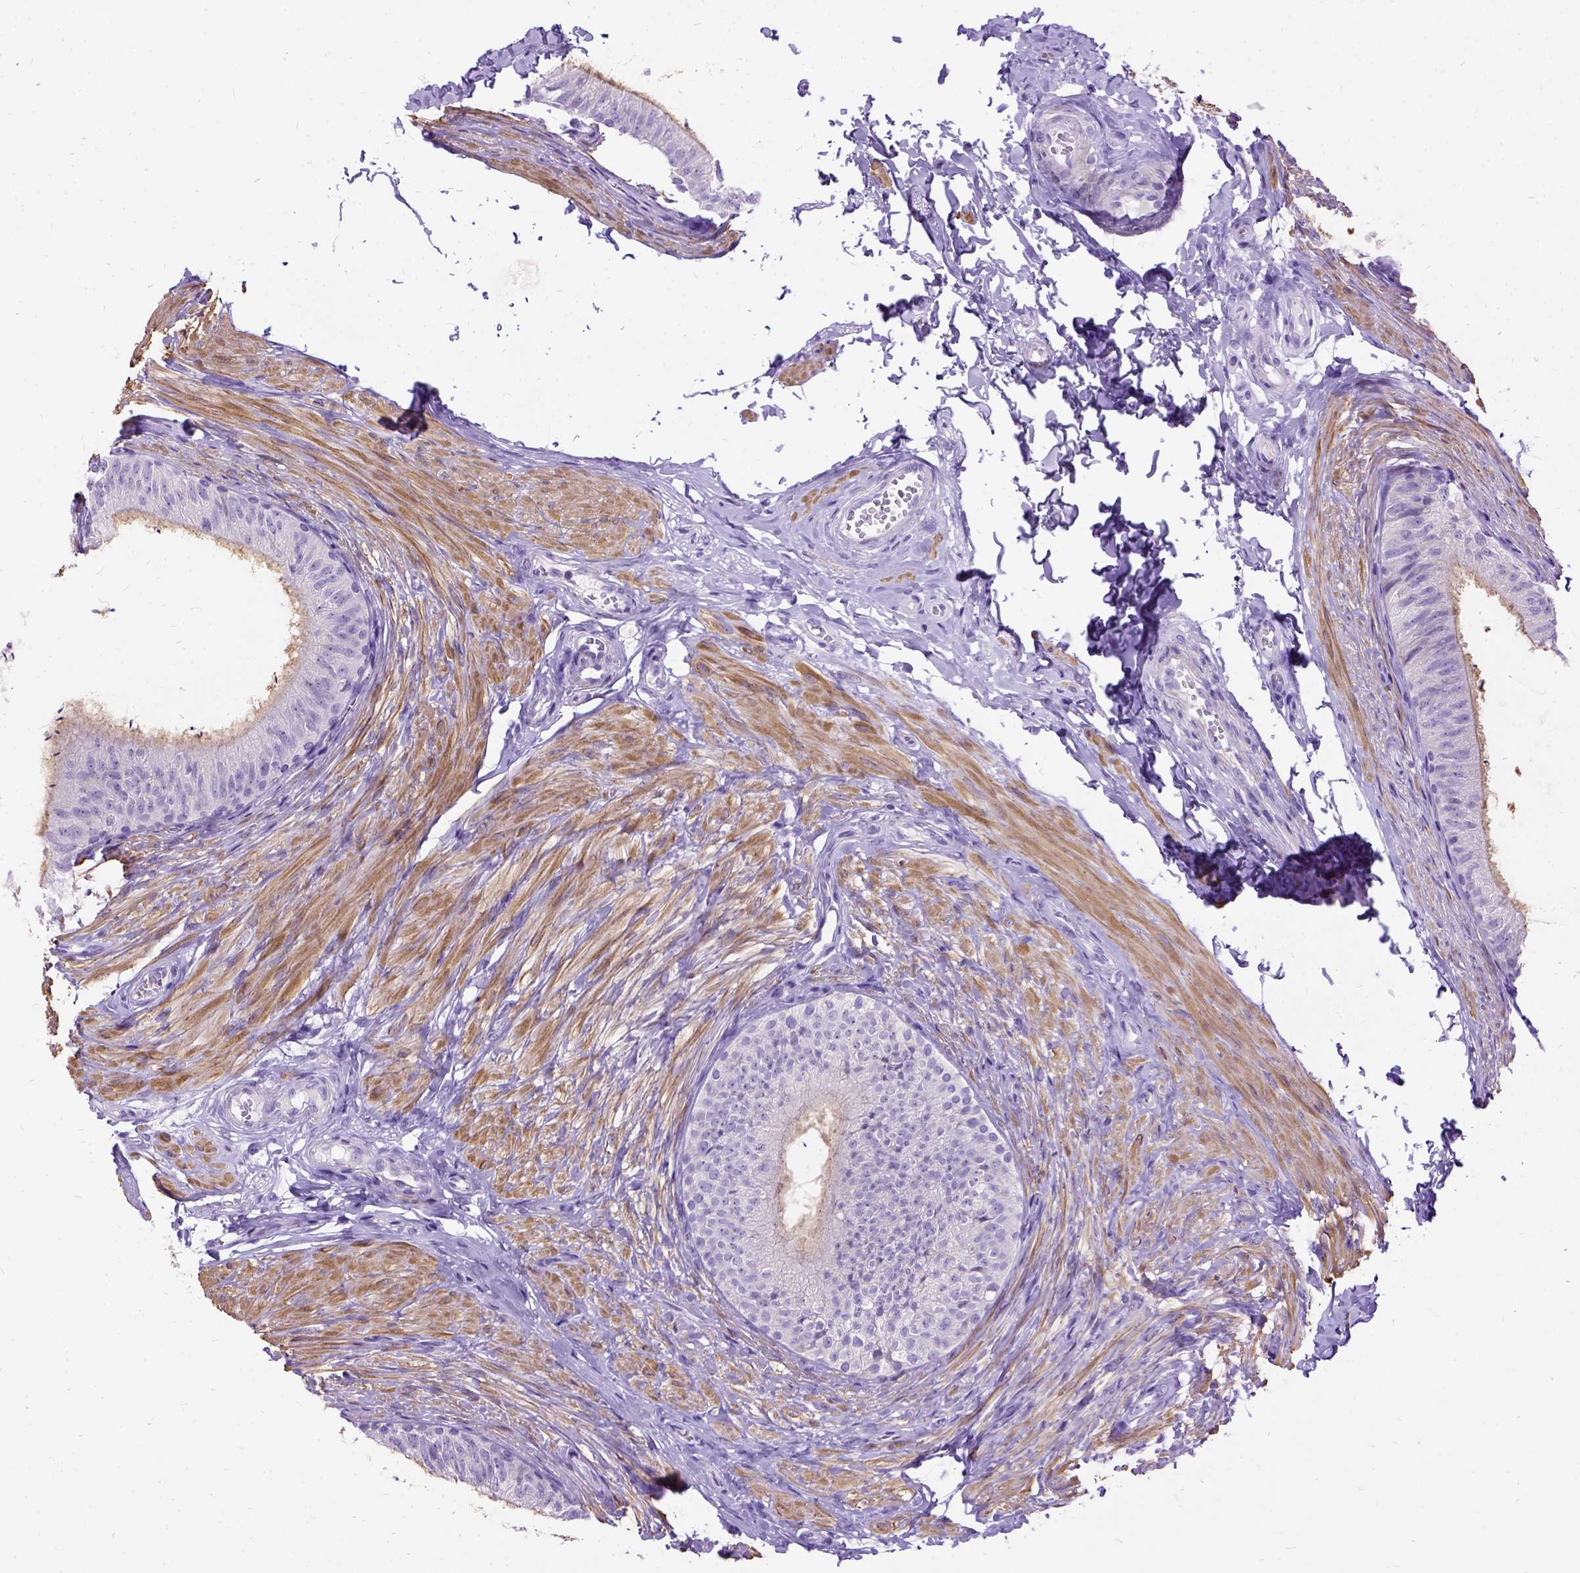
{"staining": {"intensity": "negative", "quantity": "none", "location": "none"}, "tissue": "epididymis", "cell_type": "Glandular cells", "image_type": "normal", "snomed": [{"axis": "morphology", "description": "Normal tissue, NOS"}, {"axis": "topography", "description": "Epididymis, spermatic cord, NOS"}, {"axis": "topography", "description": "Epididymis"}, {"axis": "topography", "description": "Peripheral nerve tissue"}], "caption": "The image demonstrates no significant expression in glandular cells of epididymis.", "gene": "ENSG00000254979", "patient": {"sex": "male", "age": 29}}